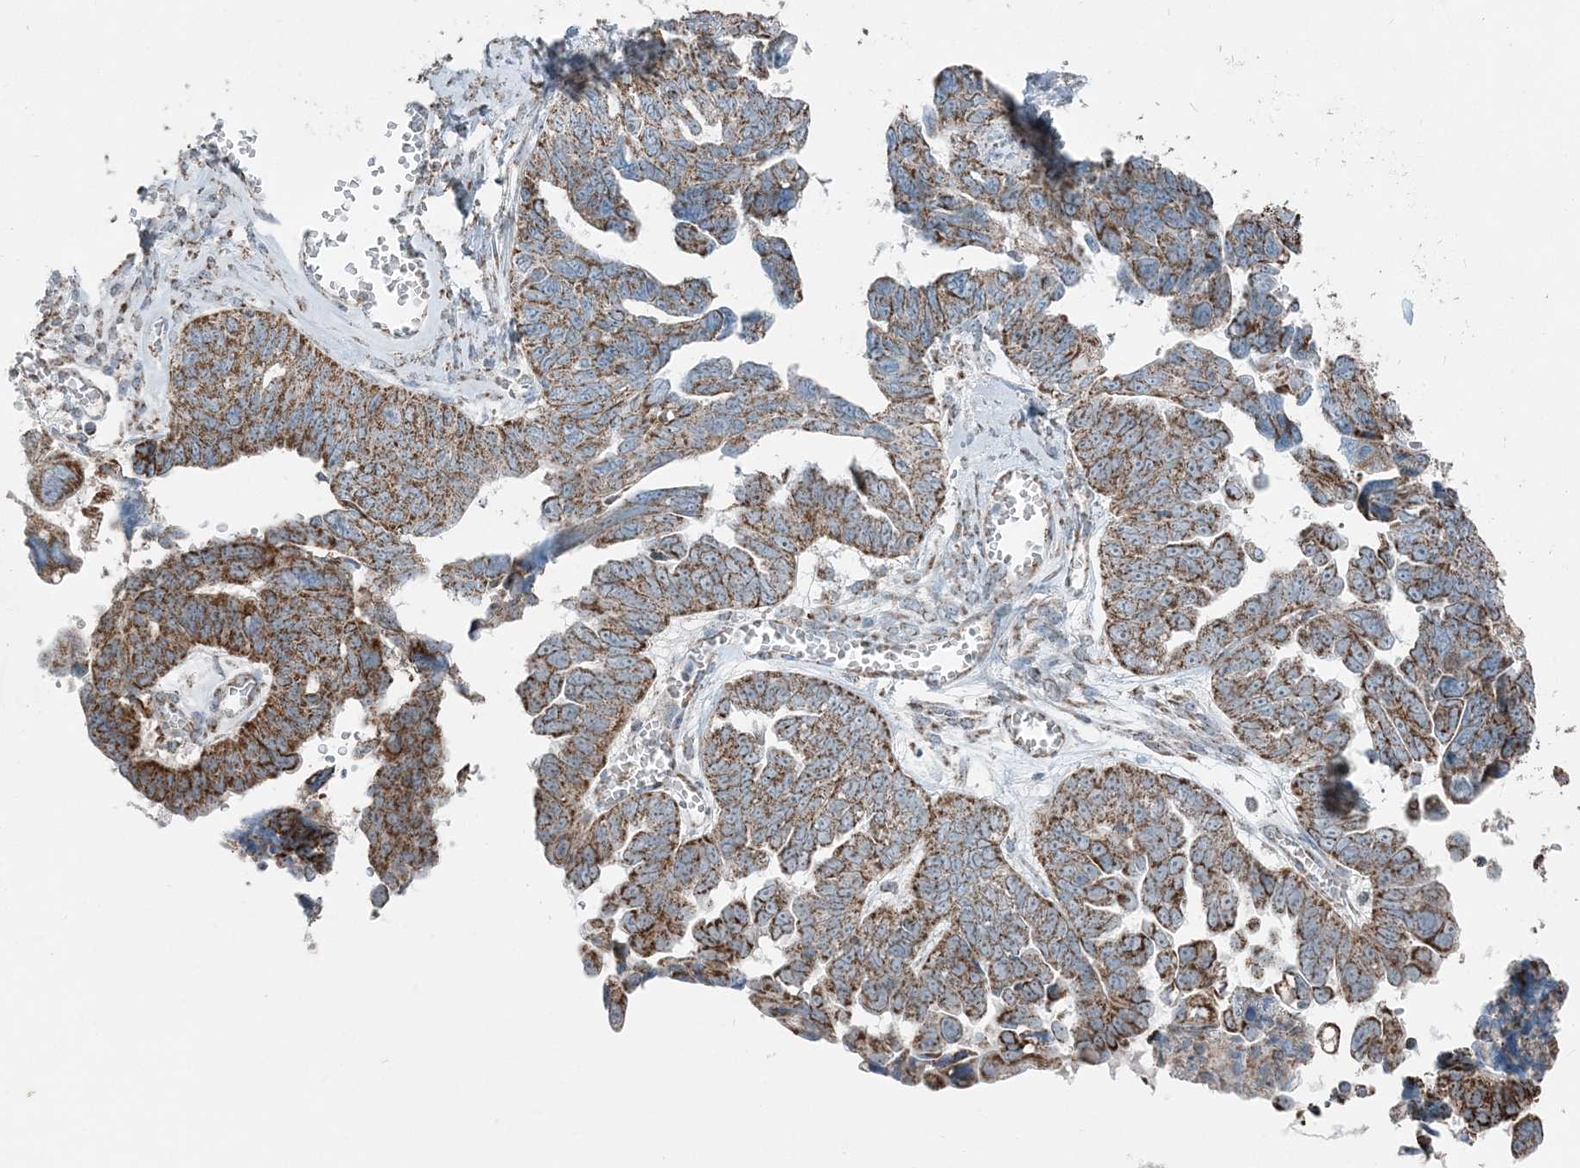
{"staining": {"intensity": "moderate", "quantity": ">75%", "location": "cytoplasmic/membranous"}, "tissue": "ovarian cancer", "cell_type": "Tumor cells", "image_type": "cancer", "snomed": [{"axis": "morphology", "description": "Cystadenocarcinoma, serous, NOS"}, {"axis": "topography", "description": "Ovary"}], "caption": "Immunohistochemical staining of ovarian cancer displays medium levels of moderate cytoplasmic/membranous protein positivity in about >75% of tumor cells. Ihc stains the protein of interest in brown and the nuclei are stained blue.", "gene": "SUCLG1", "patient": {"sex": "female", "age": 79}}